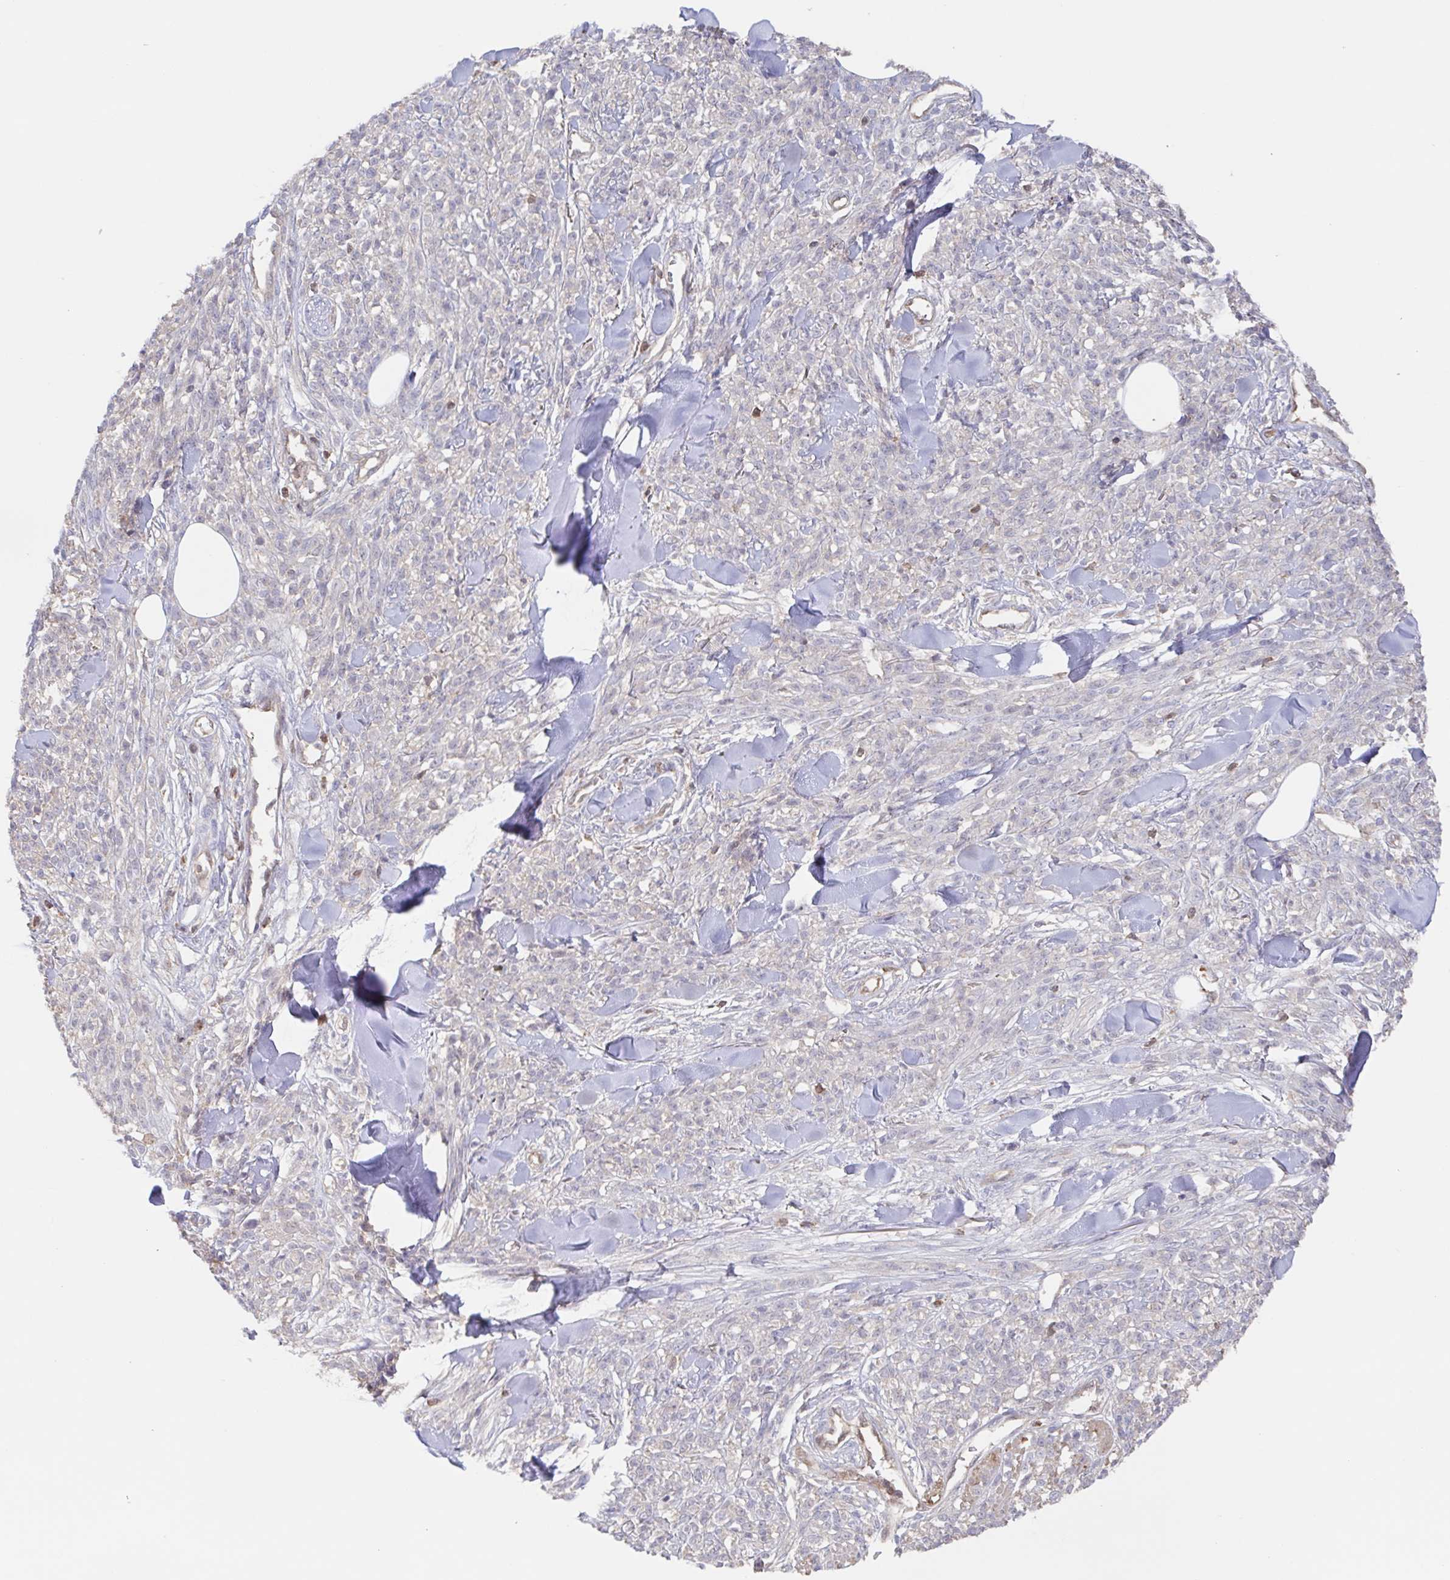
{"staining": {"intensity": "negative", "quantity": "none", "location": "none"}, "tissue": "melanoma", "cell_type": "Tumor cells", "image_type": "cancer", "snomed": [{"axis": "morphology", "description": "Malignant melanoma, NOS"}, {"axis": "topography", "description": "Skin"}, {"axis": "topography", "description": "Skin of trunk"}], "caption": "Immunohistochemistry (IHC) of human melanoma demonstrates no staining in tumor cells.", "gene": "AGFG2", "patient": {"sex": "male", "age": 74}}